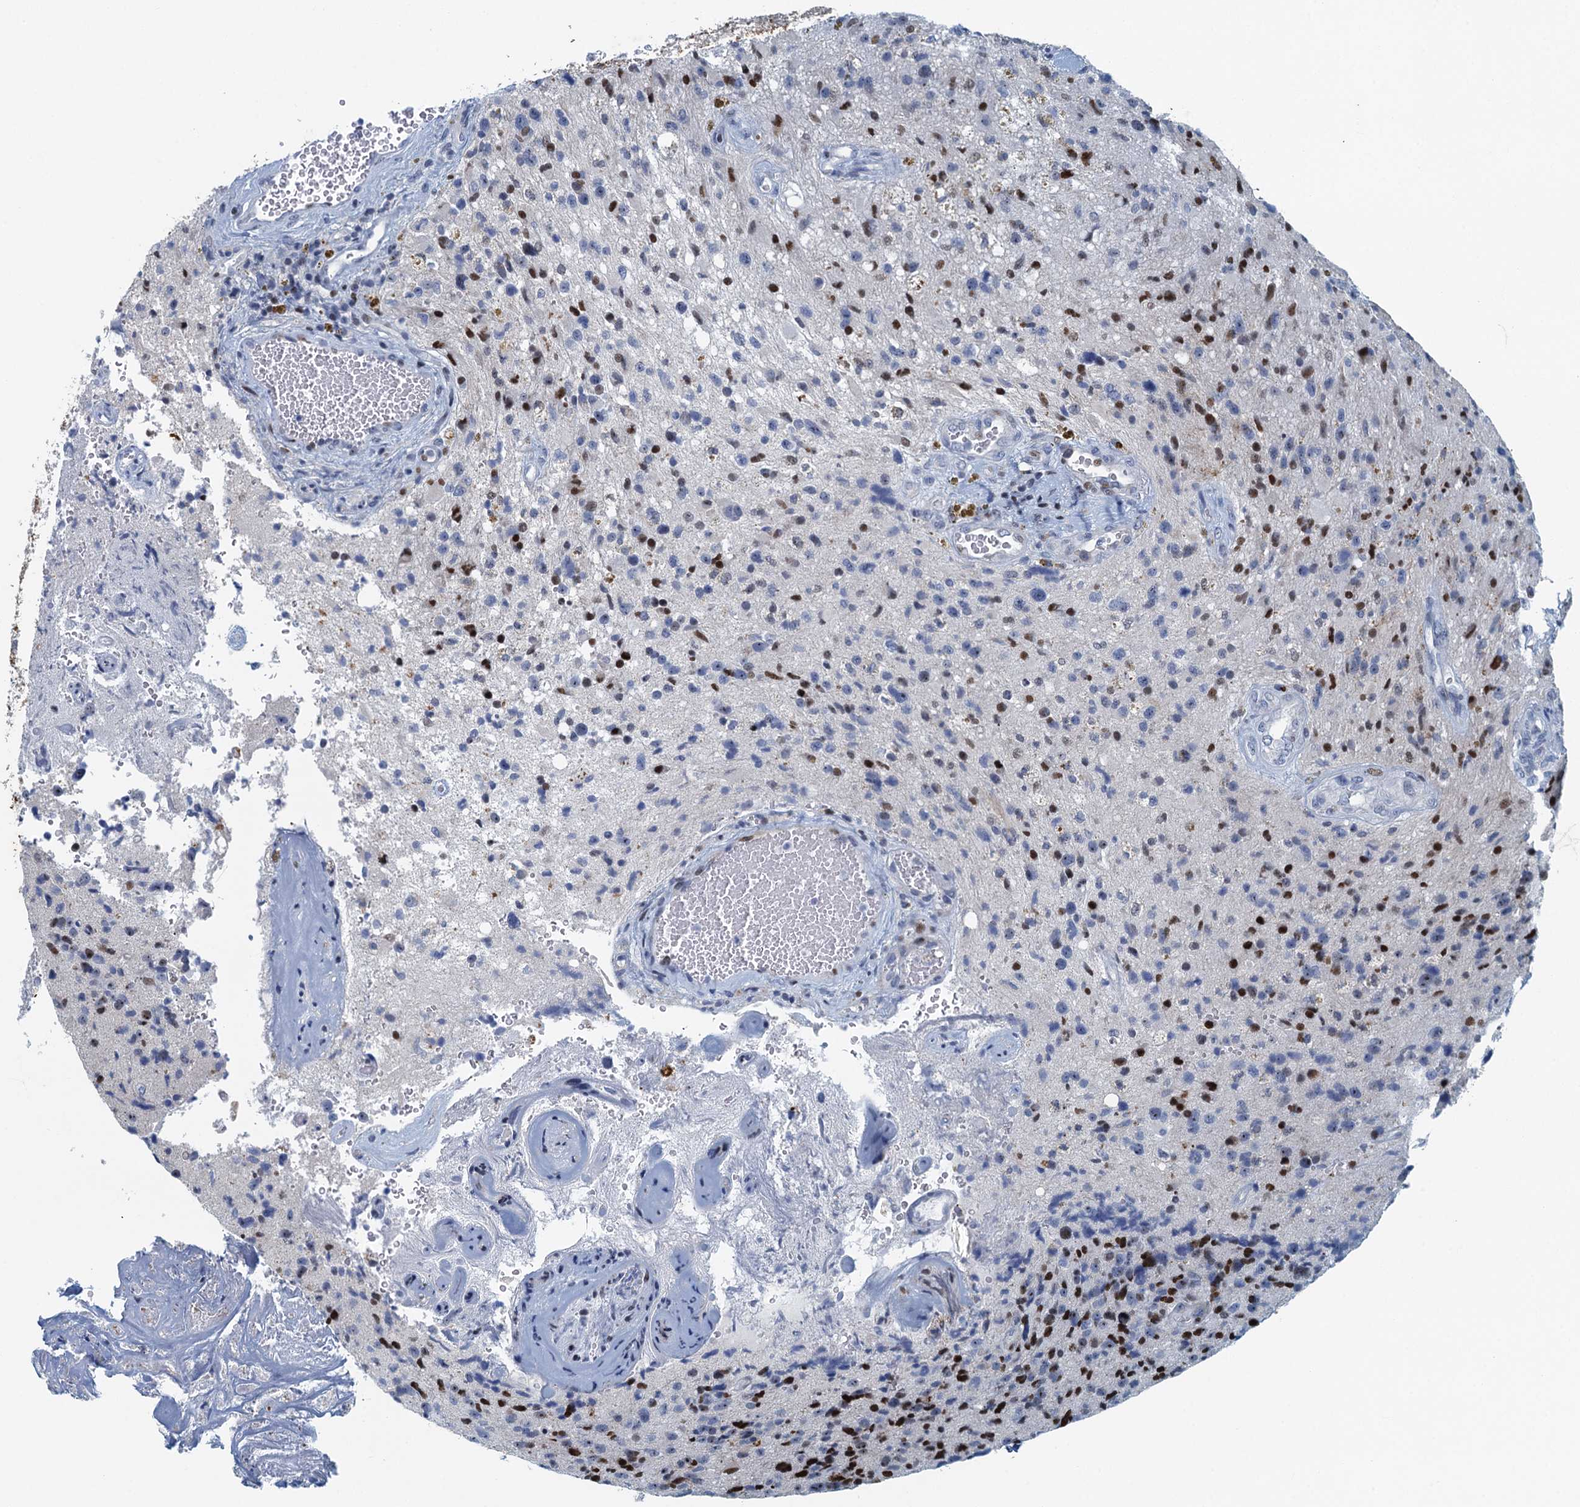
{"staining": {"intensity": "moderate", "quantity": "25%-75%", "location": "nuclear"}, "tissue": "glioma", "cell_type": "Tumor cells", "image_type": "cancer", "snomed": [{"axis": "morphology", "description": "Glioma, malignant, High grade"}, {"axis": "topography", "description": "Brain"}], "caption": "An immunohistochemistry (IHC) histopathology image of tumor tissue is shown. Protein staining in brown labels moderate nuclear positivity in glioma within tumor cells.", "gene": "ANKRD13D", "patient": {"sex": "male", "age": 69}}